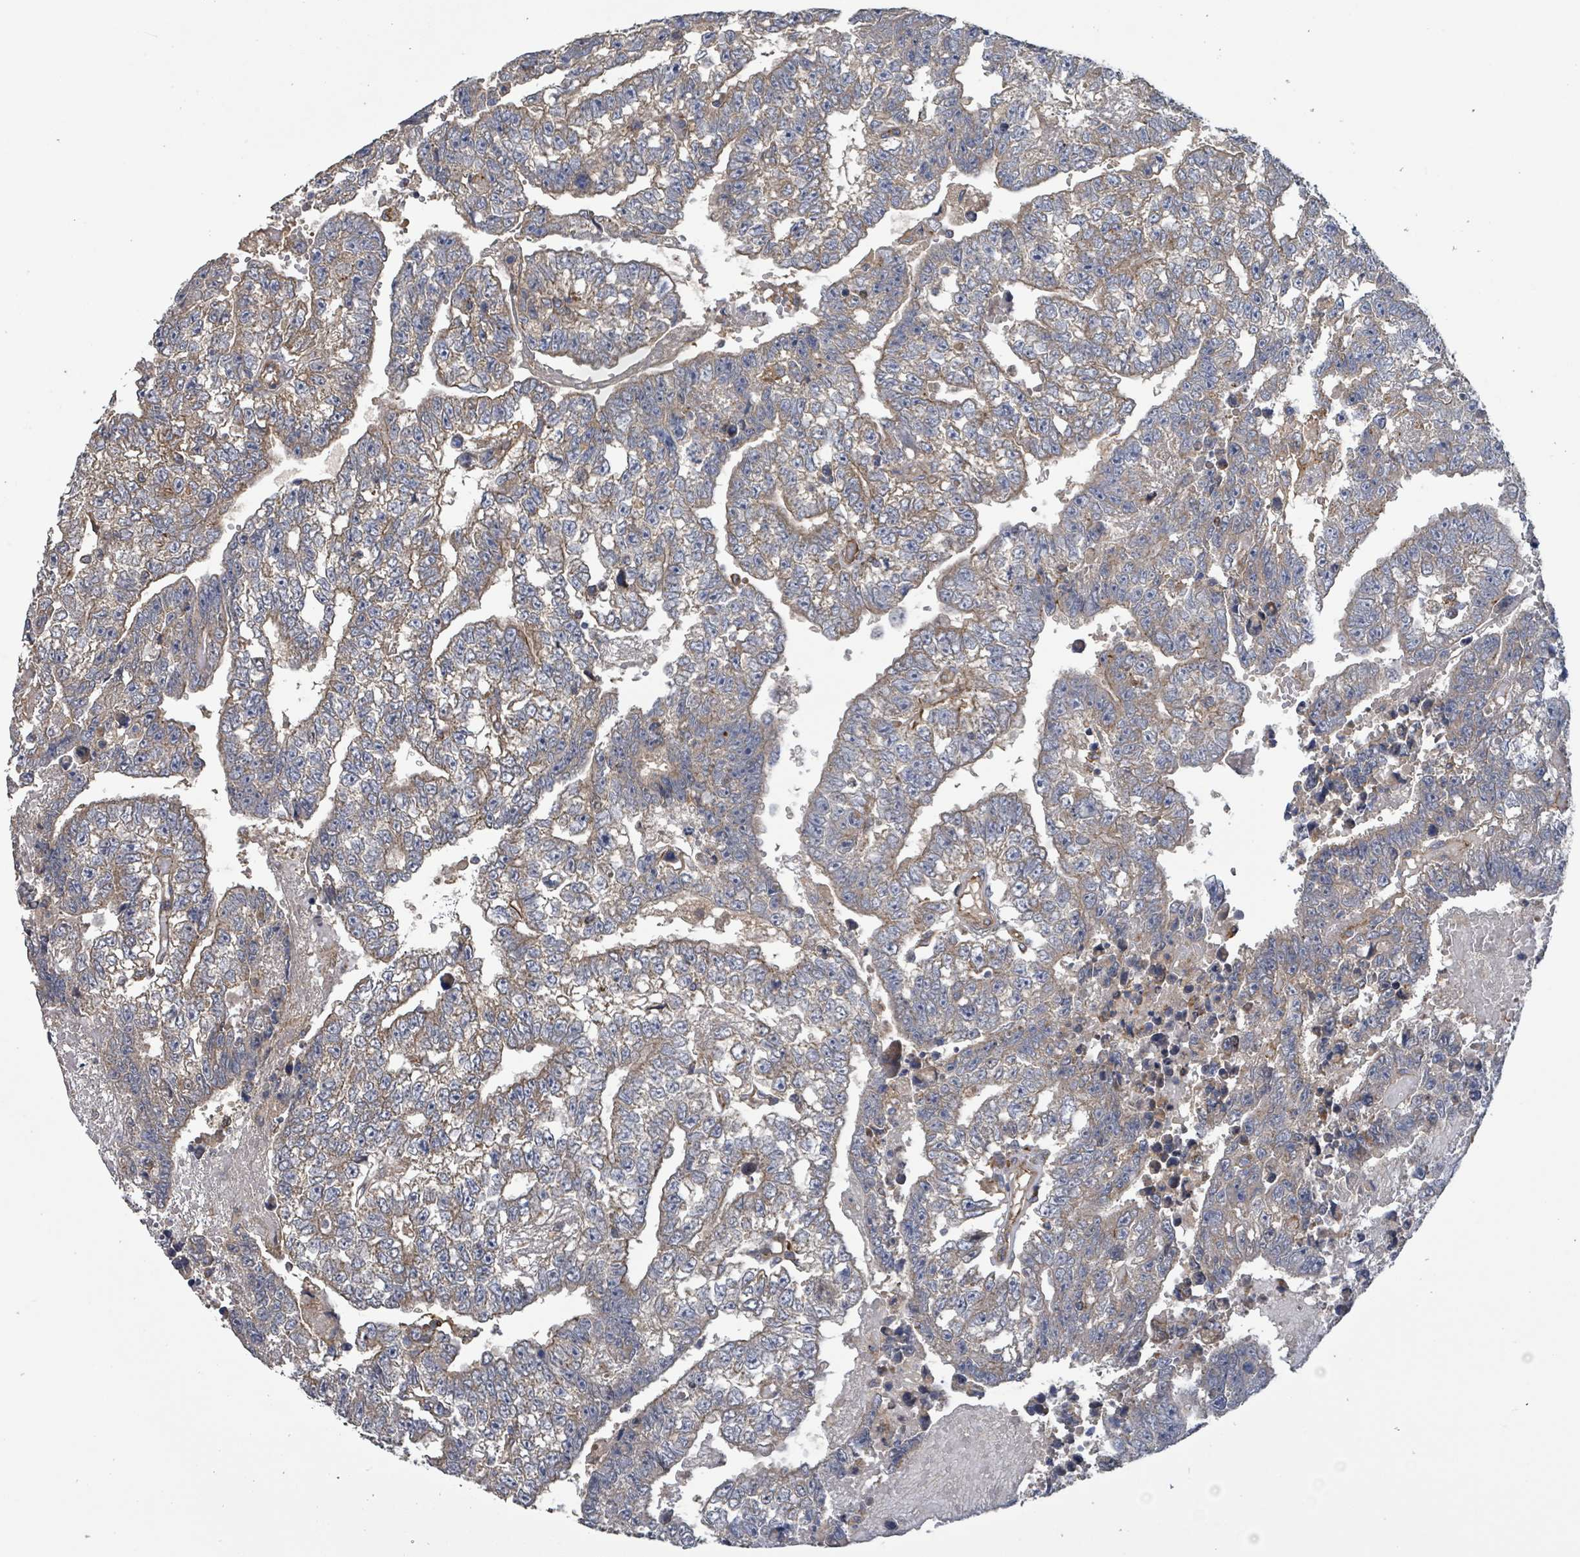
{"staining": {"intensity": "weak", "quantity": "25%-75%", "location": "cytoplasmic/membranous"}, "tissue": "testis cancer", "cell_type": "Tumor cells", "image_type": "cancer", "snomed": [{"axis": "morphology", "description": "Carcinoma, Embryonal, NOS"}, {"axis": "topography", "description": "Testis"}], "caption": "Embryonal carcinoma (testis) stained with DAB IHC exhibits low levels of weak cytoplasmic/membranous staining in approximately 25%-75% of tumor cells.", "gene": "PLAAT1", "patient": {"sex": "male", "age": 25}}